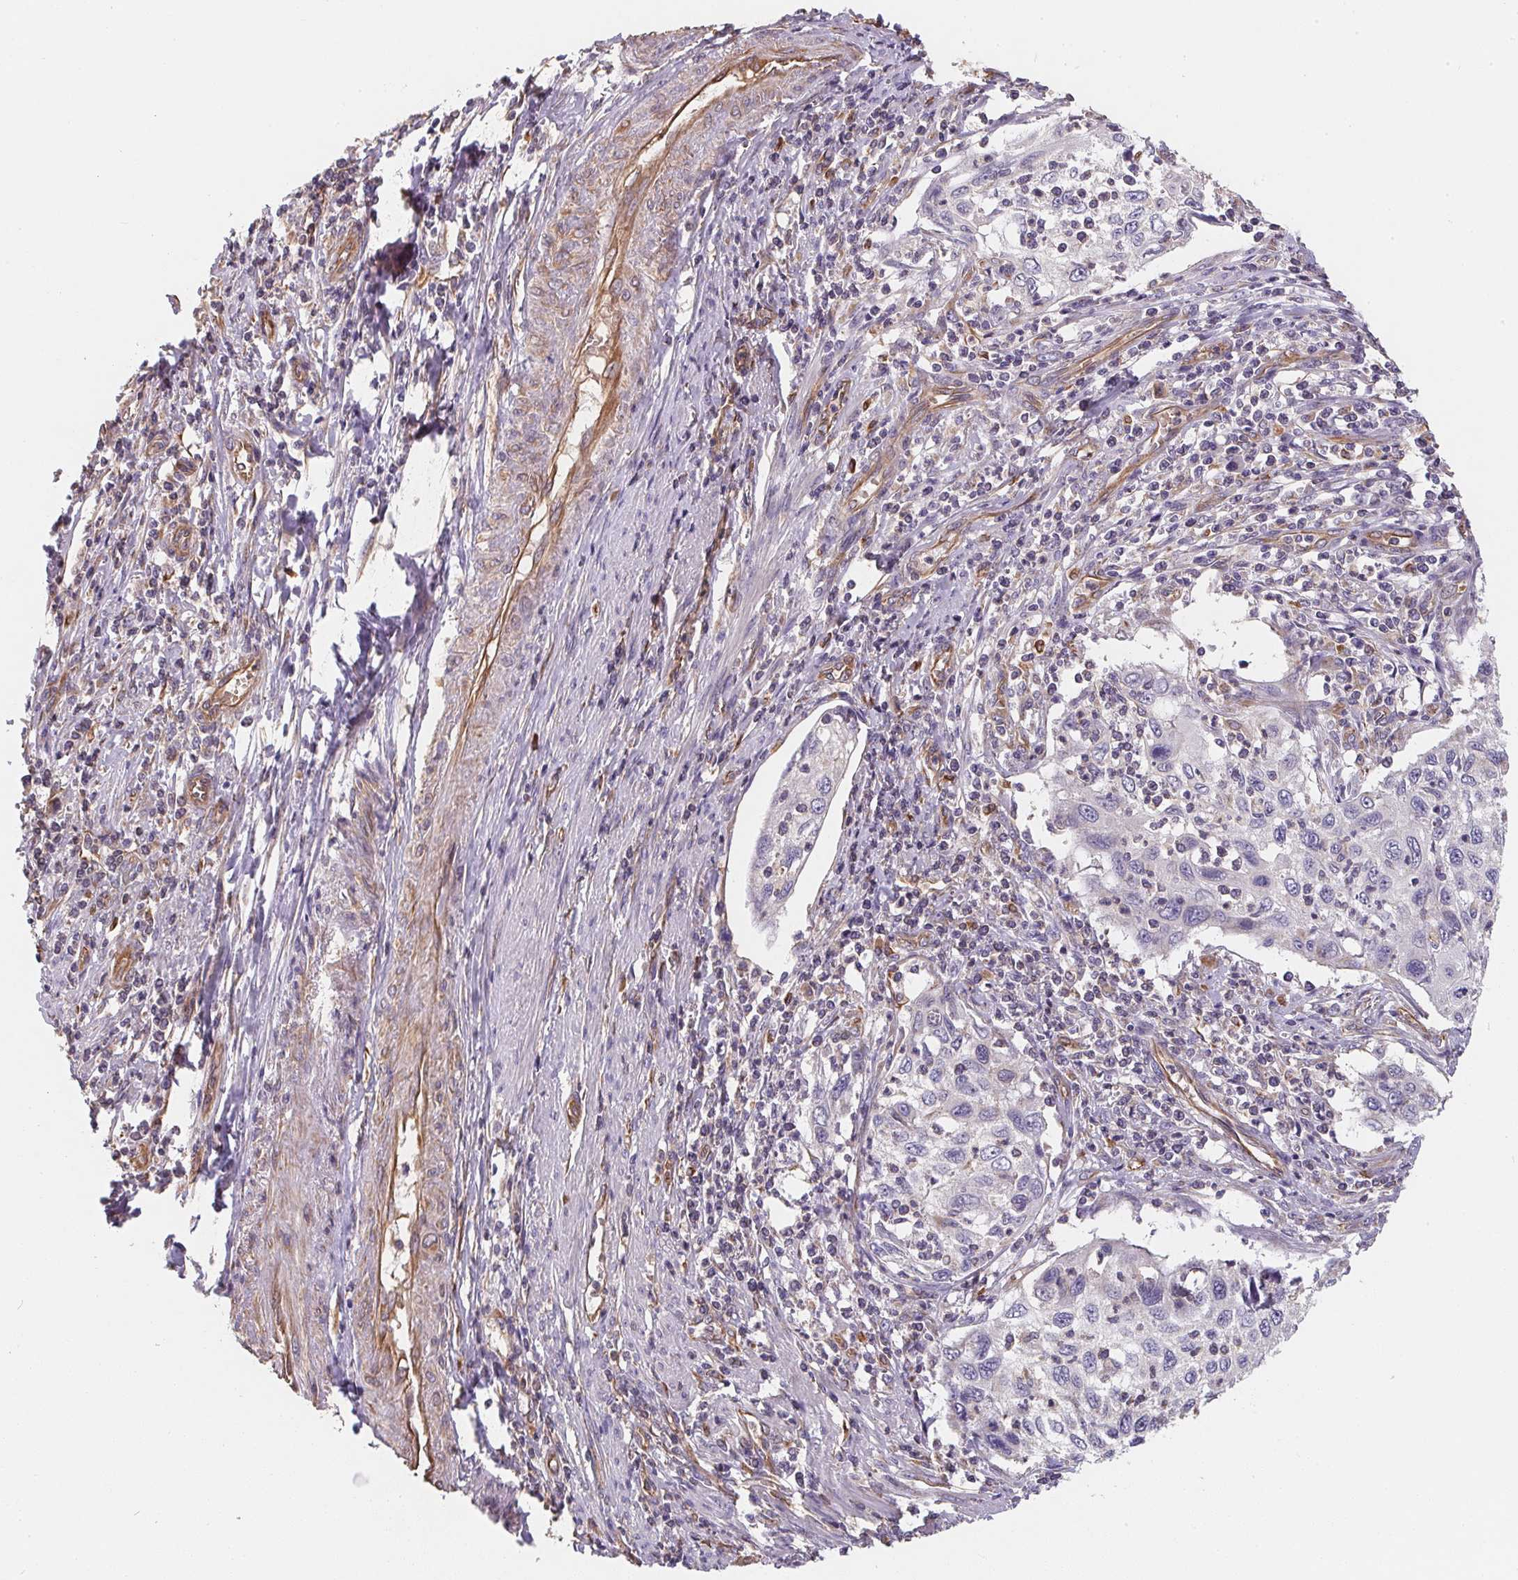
{"staining": {"intensity": "negative", "quantity": "none", "location": "none"}, "tissue": "cervical cancer", "cell_type": "Tumor cells", "image_type": "cancer", "snomed": [{"axis": "morphology", "description": "Squamous cell carcinoma, NOS"}, {"axis": "topography", "description": "Cervix"}], "caption": "Histopathology image shows no significant protein staining in tumor cells of cervical squamous cell carcinoma.", "gene": "TBKBP1", "patient": {"sex": "female", "age": 70}}